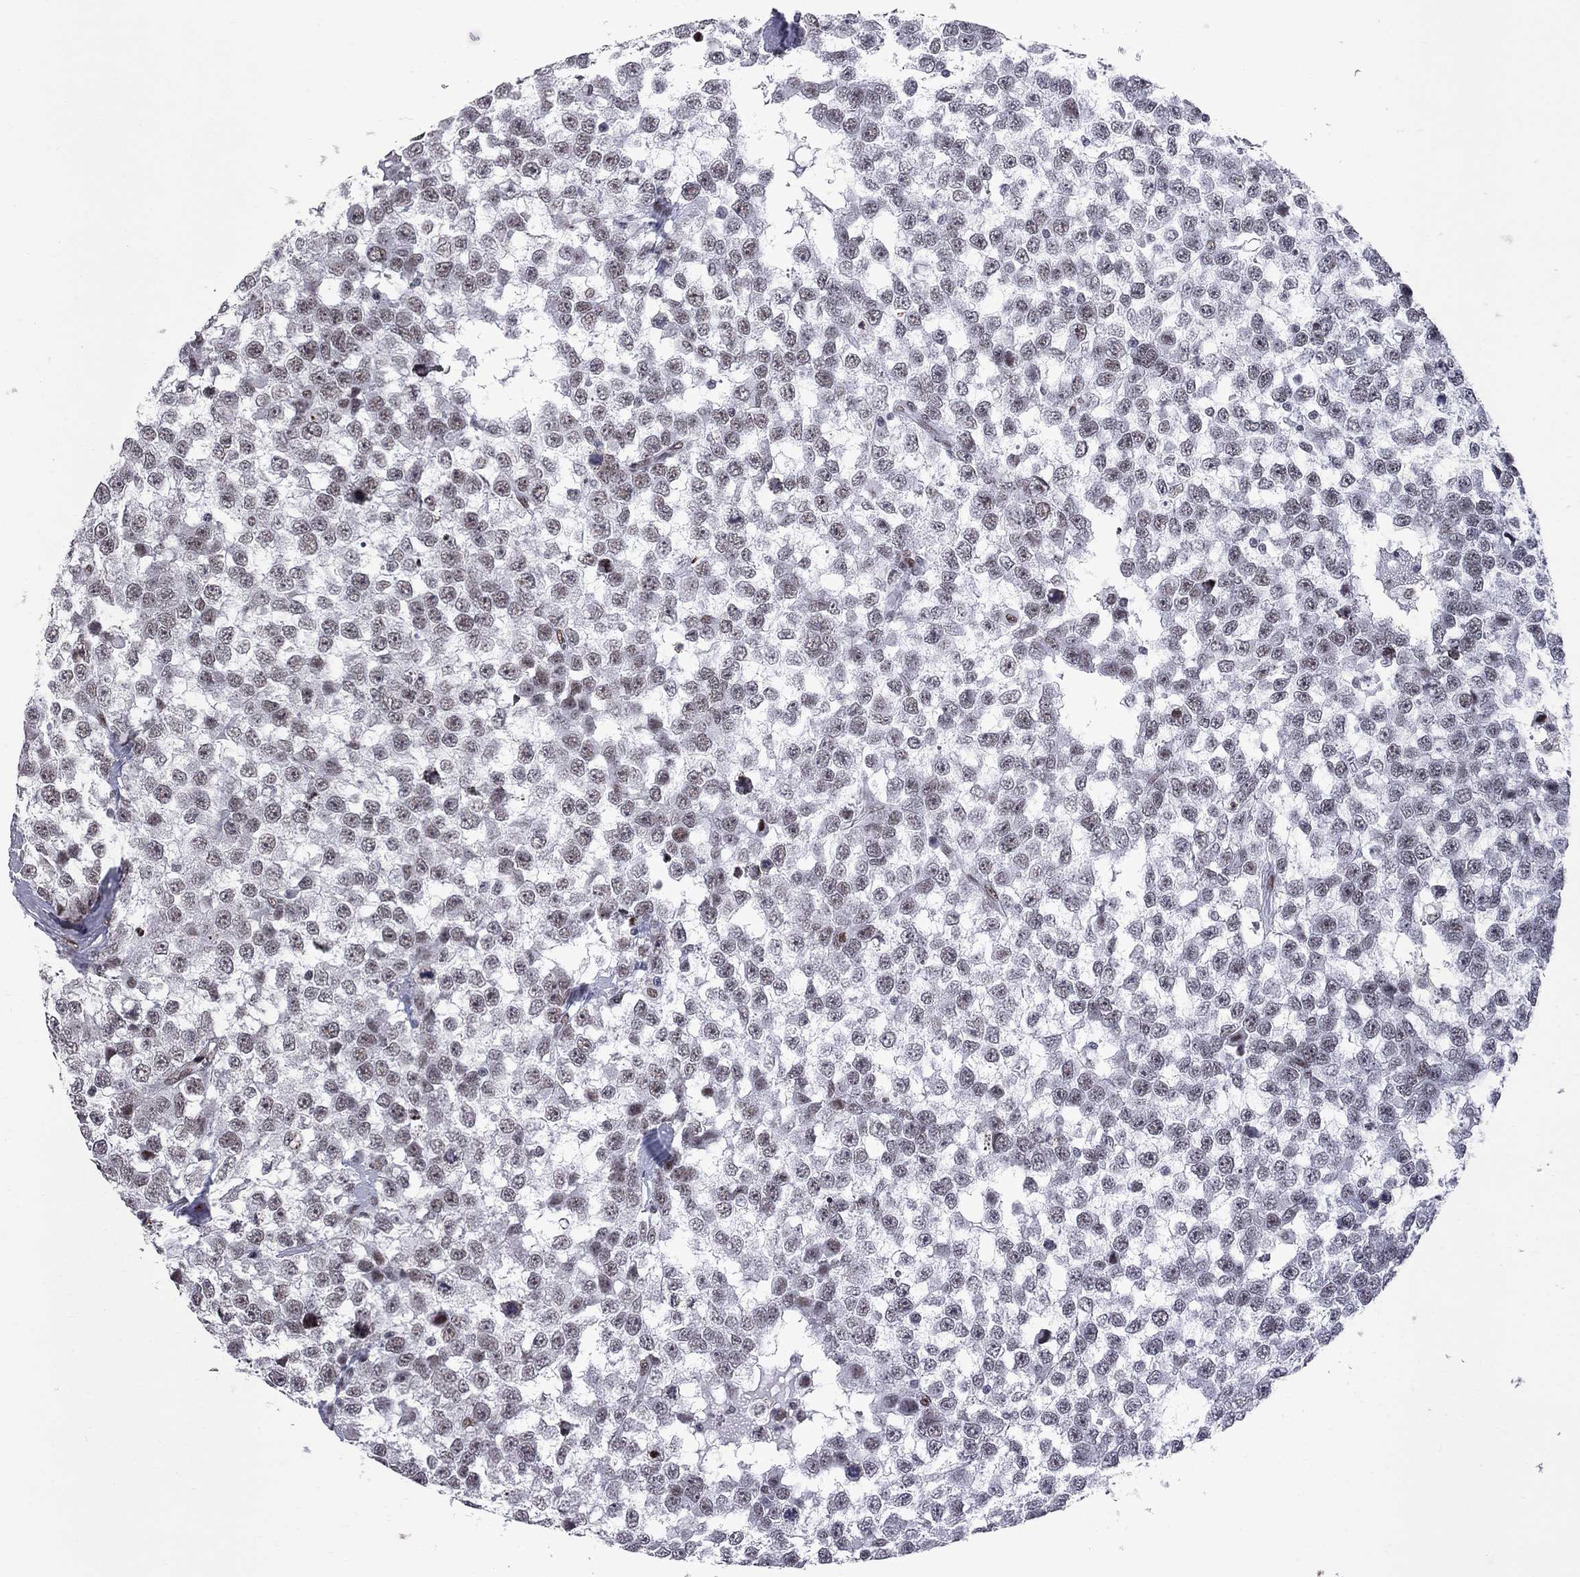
{"staining": {"intensity": "weak", "quantity": "<25%", "location": "nuclear"}, "tissue": "testis cancer", "cell_type": "Tumor cells", "image_type": "cancer", "snomed": [{"axis": "morphology", "description": "Normal tissue, NOS"}, {"axis": "morphology", "description": "Seminoma, NOS"}, {"axis": "topography", "description": "Testis"}, {"axis": "topography", "description": "Epididymis"}], "caption": "Image shows no significant protein expression in tumor cells of testis cancer (seminoma).", "gene": "ZBTB47", "patient": {"sex": "male", "age": 34}}